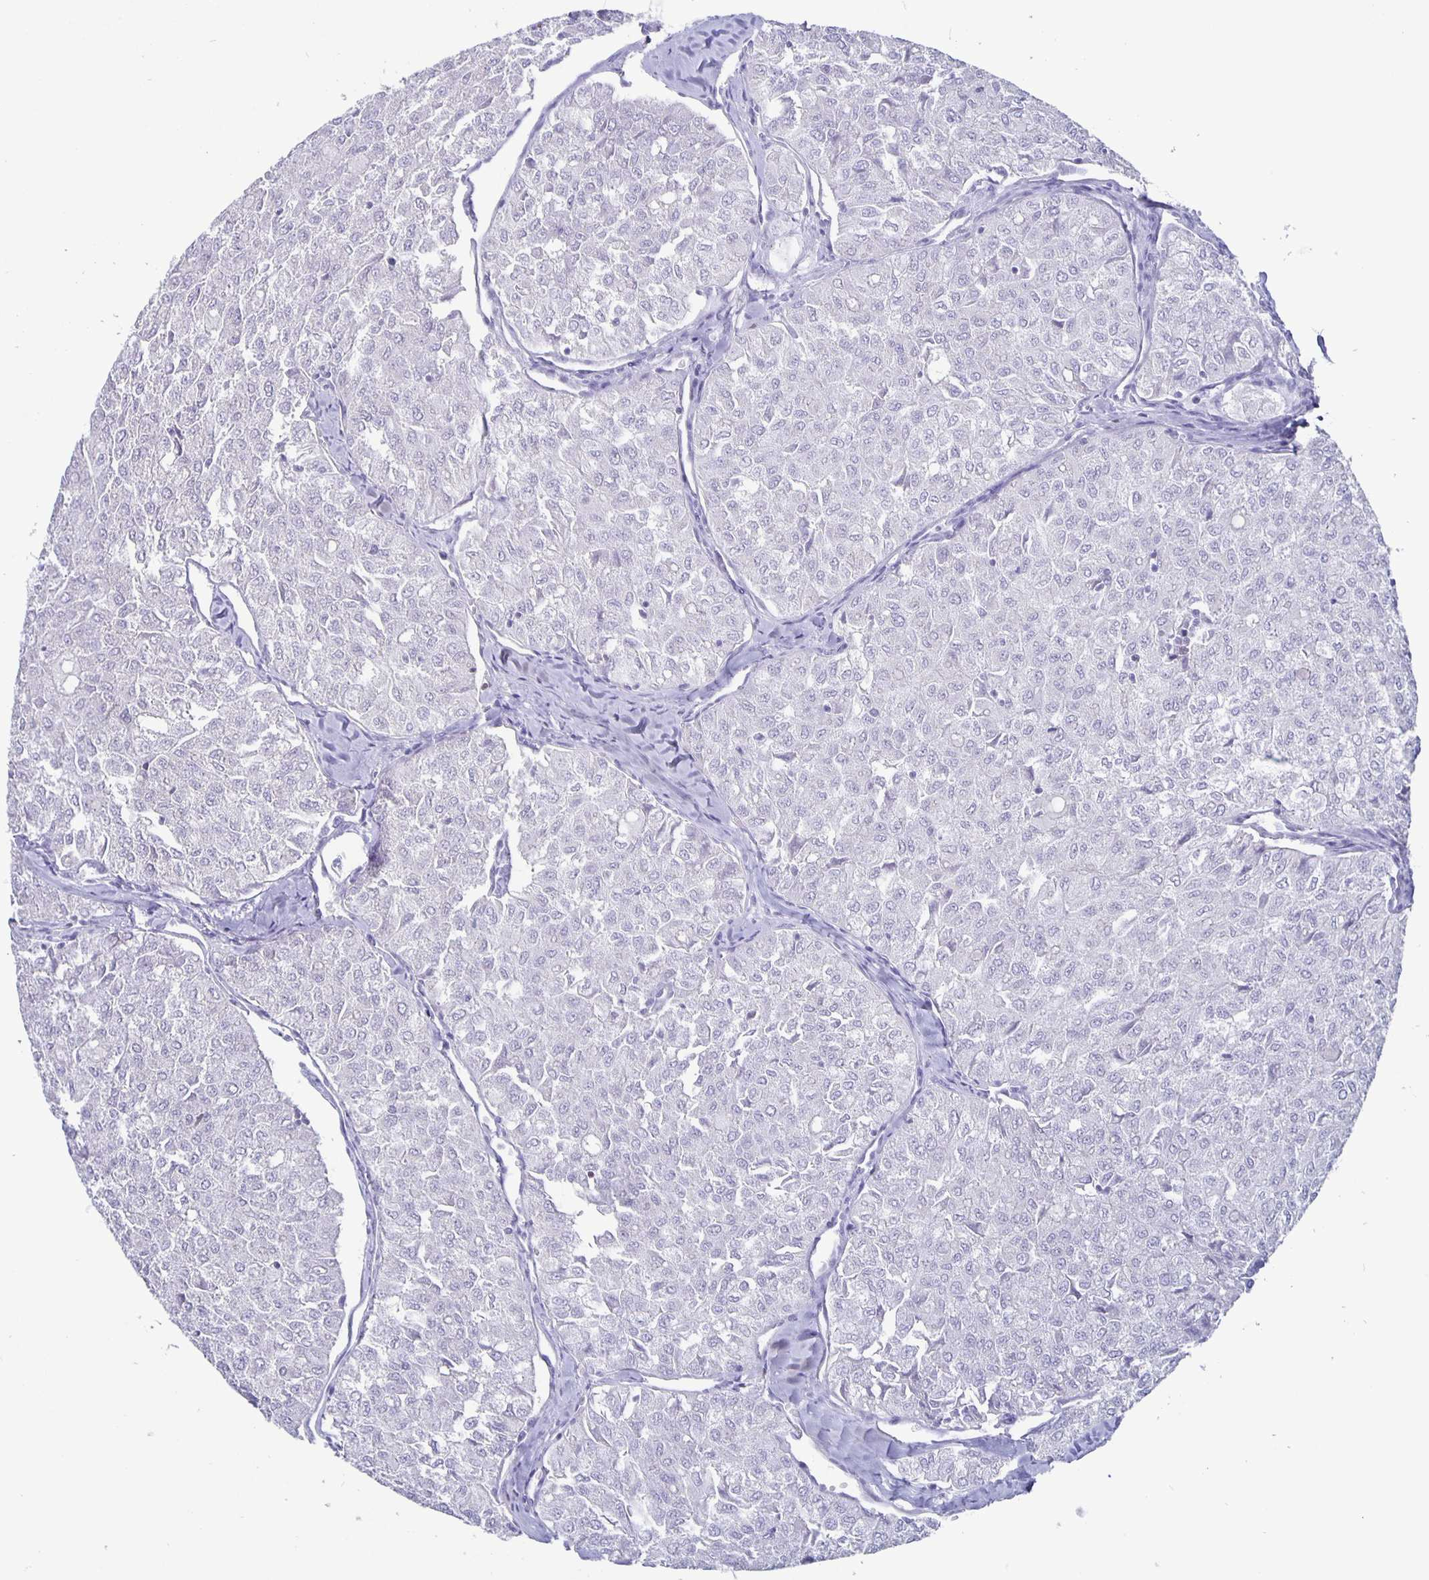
{"staining": {"intensity": "negative", "quantity": "none", "location": "none"}, "tissue": "thyroid cancer", "cell_type": "Tumor cells", "image_type": "cancer", "snomed": [{"axis": "morphology", "description": "Follicular adenoma carcinoma, NOS"}, {"axis": "topography", "description": "Thyroid gland"}], "caption": "Immunohistochemistry of follicular adenoma carcinoma (thyroid) demonstrates no expression in tumor cells.", "gene": "SATB2", "patient": {"sex": "male", "age": 75}}